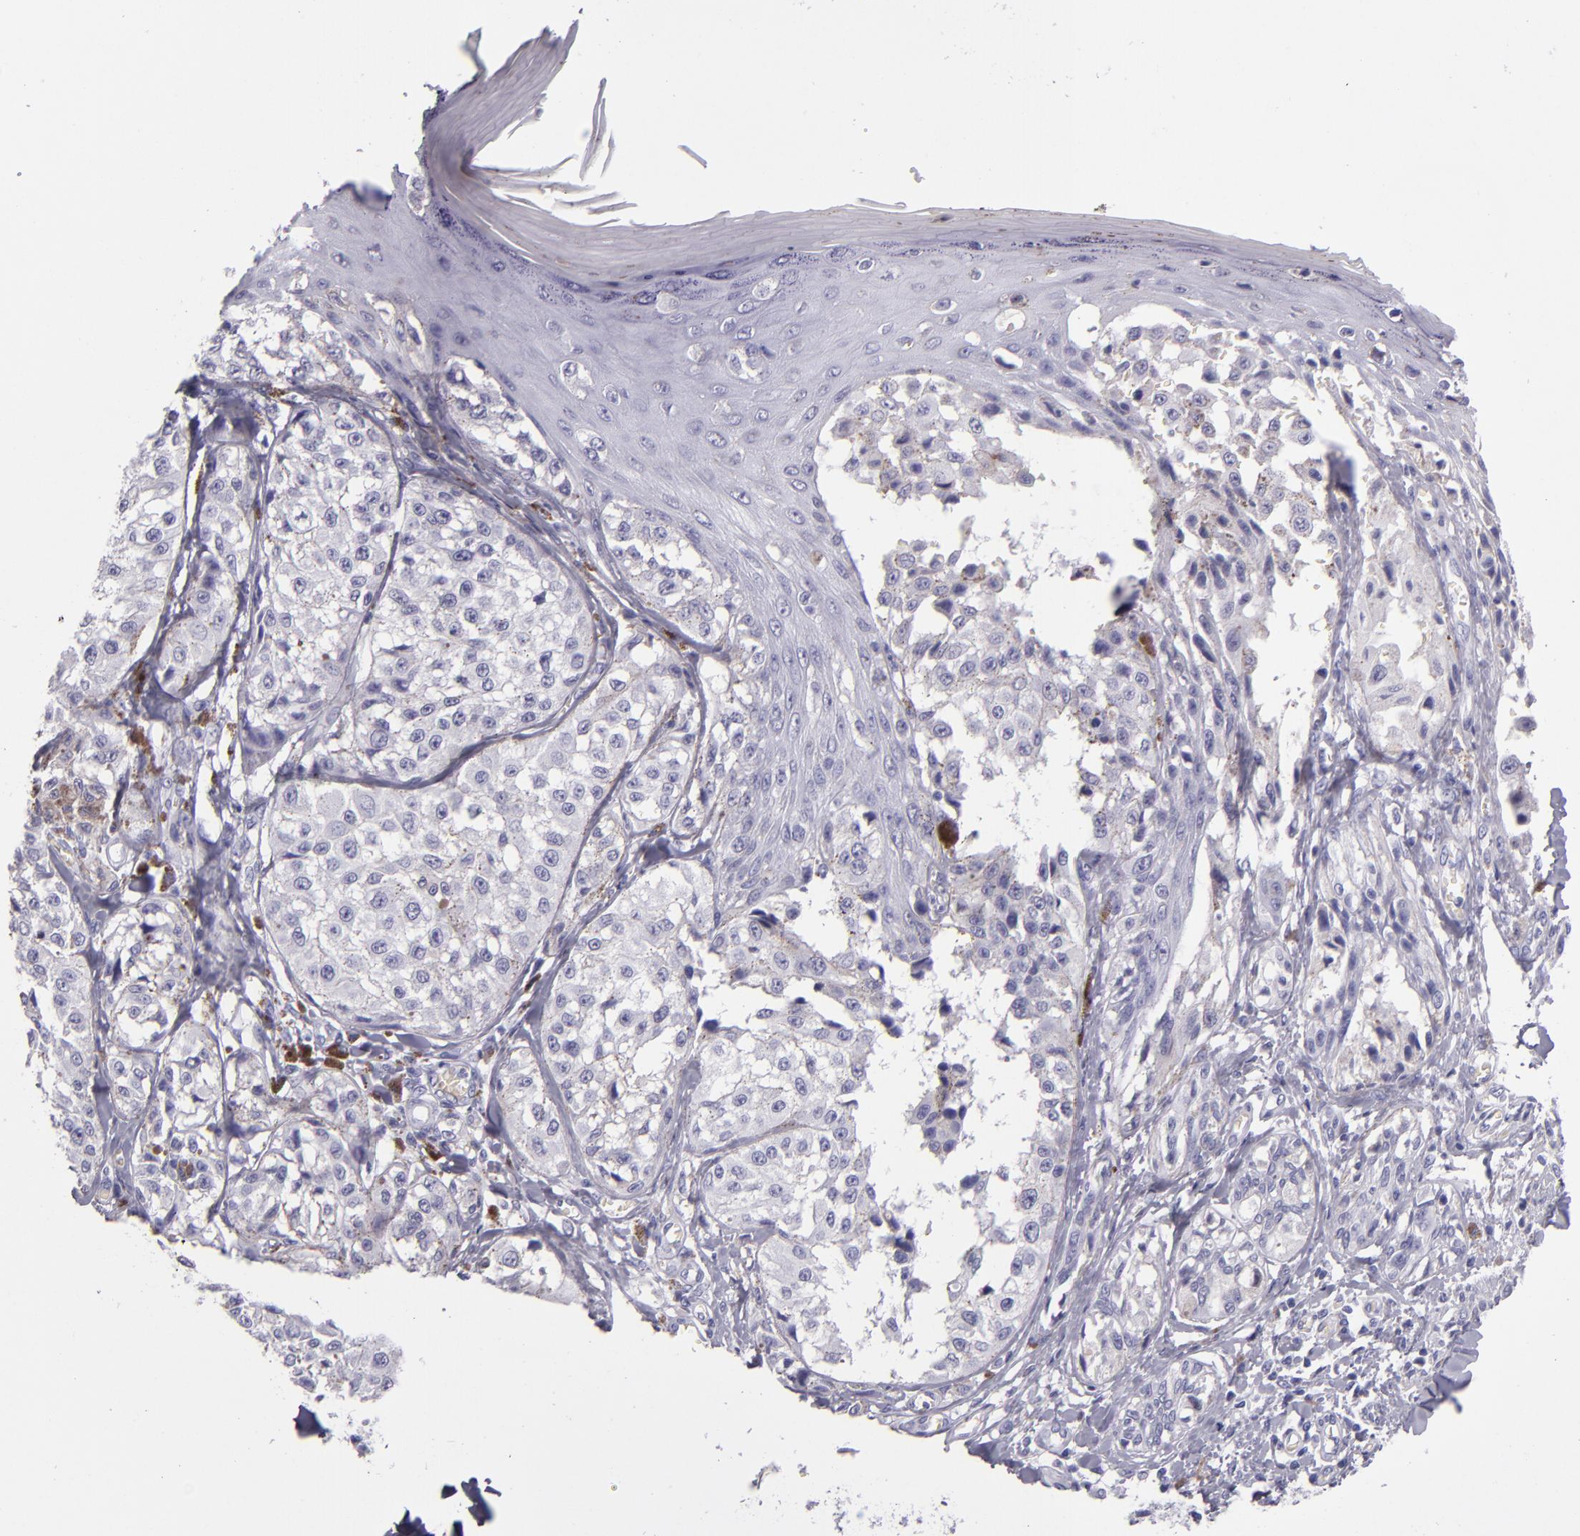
{"staining": {"intensity": "negative", "quantity": "none", "location": "none"}, "tissue": "melanoma", "cell_type": "Tumor cells", "image_type": "cancer", "snomed": [{"axis": "morphology", "description": "Malignant melanoma, NOS"}, {"axis": "topography", "description": "Skin"}], "caption": "An immunohistochemistry (IHC) image of malignant melanoma is shown. There is no staining in tumor cells of malignant melanoma.", "gene": "CR2", "patient": {"sex": "female", "age": 82}}